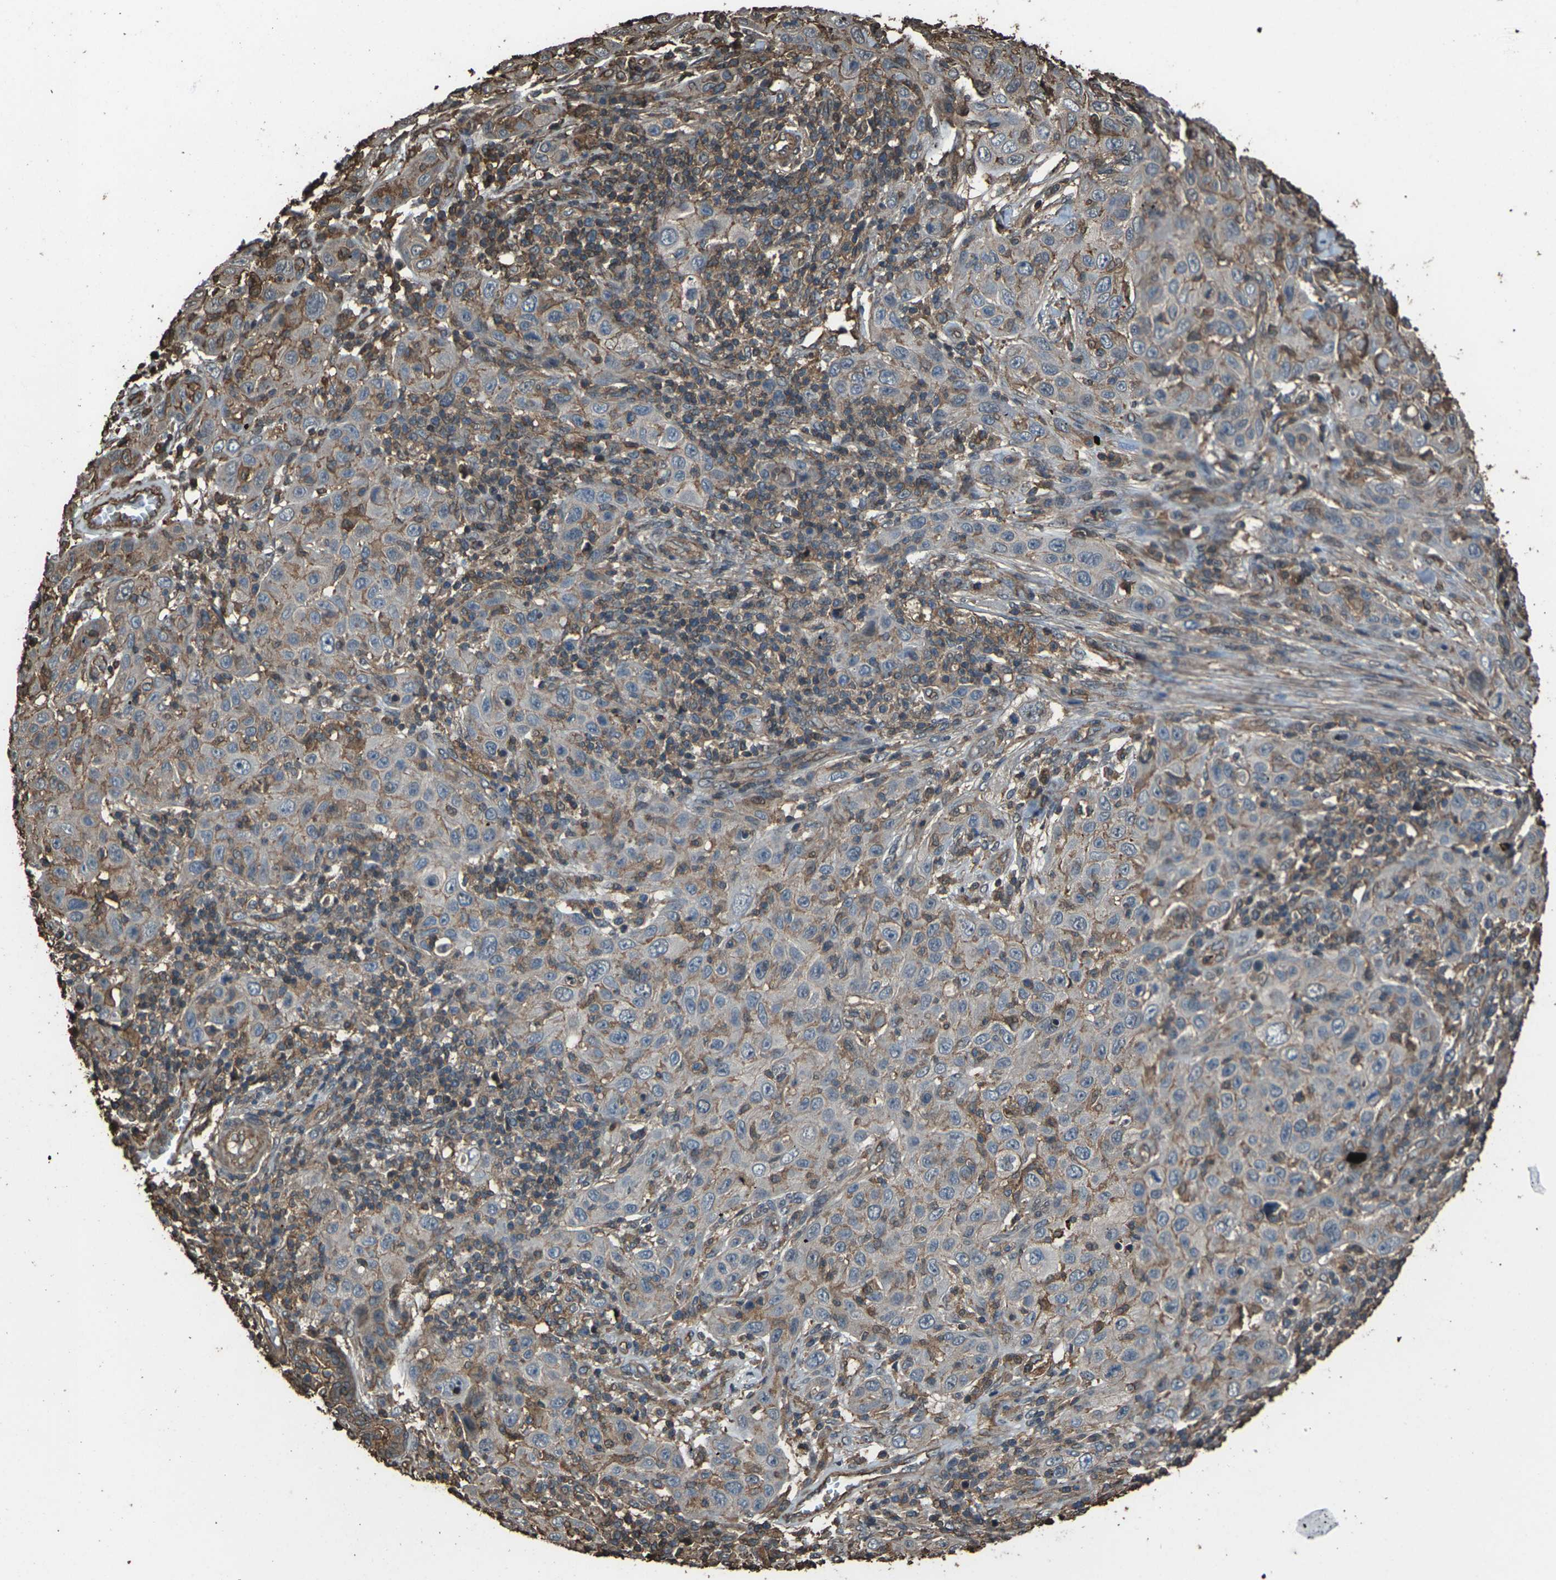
{"staining": {"intensity": "moderate", "quantity": "<25%", "location": "cytoplasmic/membranous"}, "tissue": "skin cancer", "cell_type": "Tumor cells", "image_type": "cancer", "snomed": [{"axis": "morphology", "description": "Squamous cell carcinoma, NOS"}, {"axis": "topography", "description": "Skin"}], "caption": "An image of human squamous cell carcinoma (skin) stained for a protein exhibits moderate cytoplasmic/membranous brown staining in tumor cells.", "gene": "DHPS", "patient": {"sex": "female", "age": 88}}